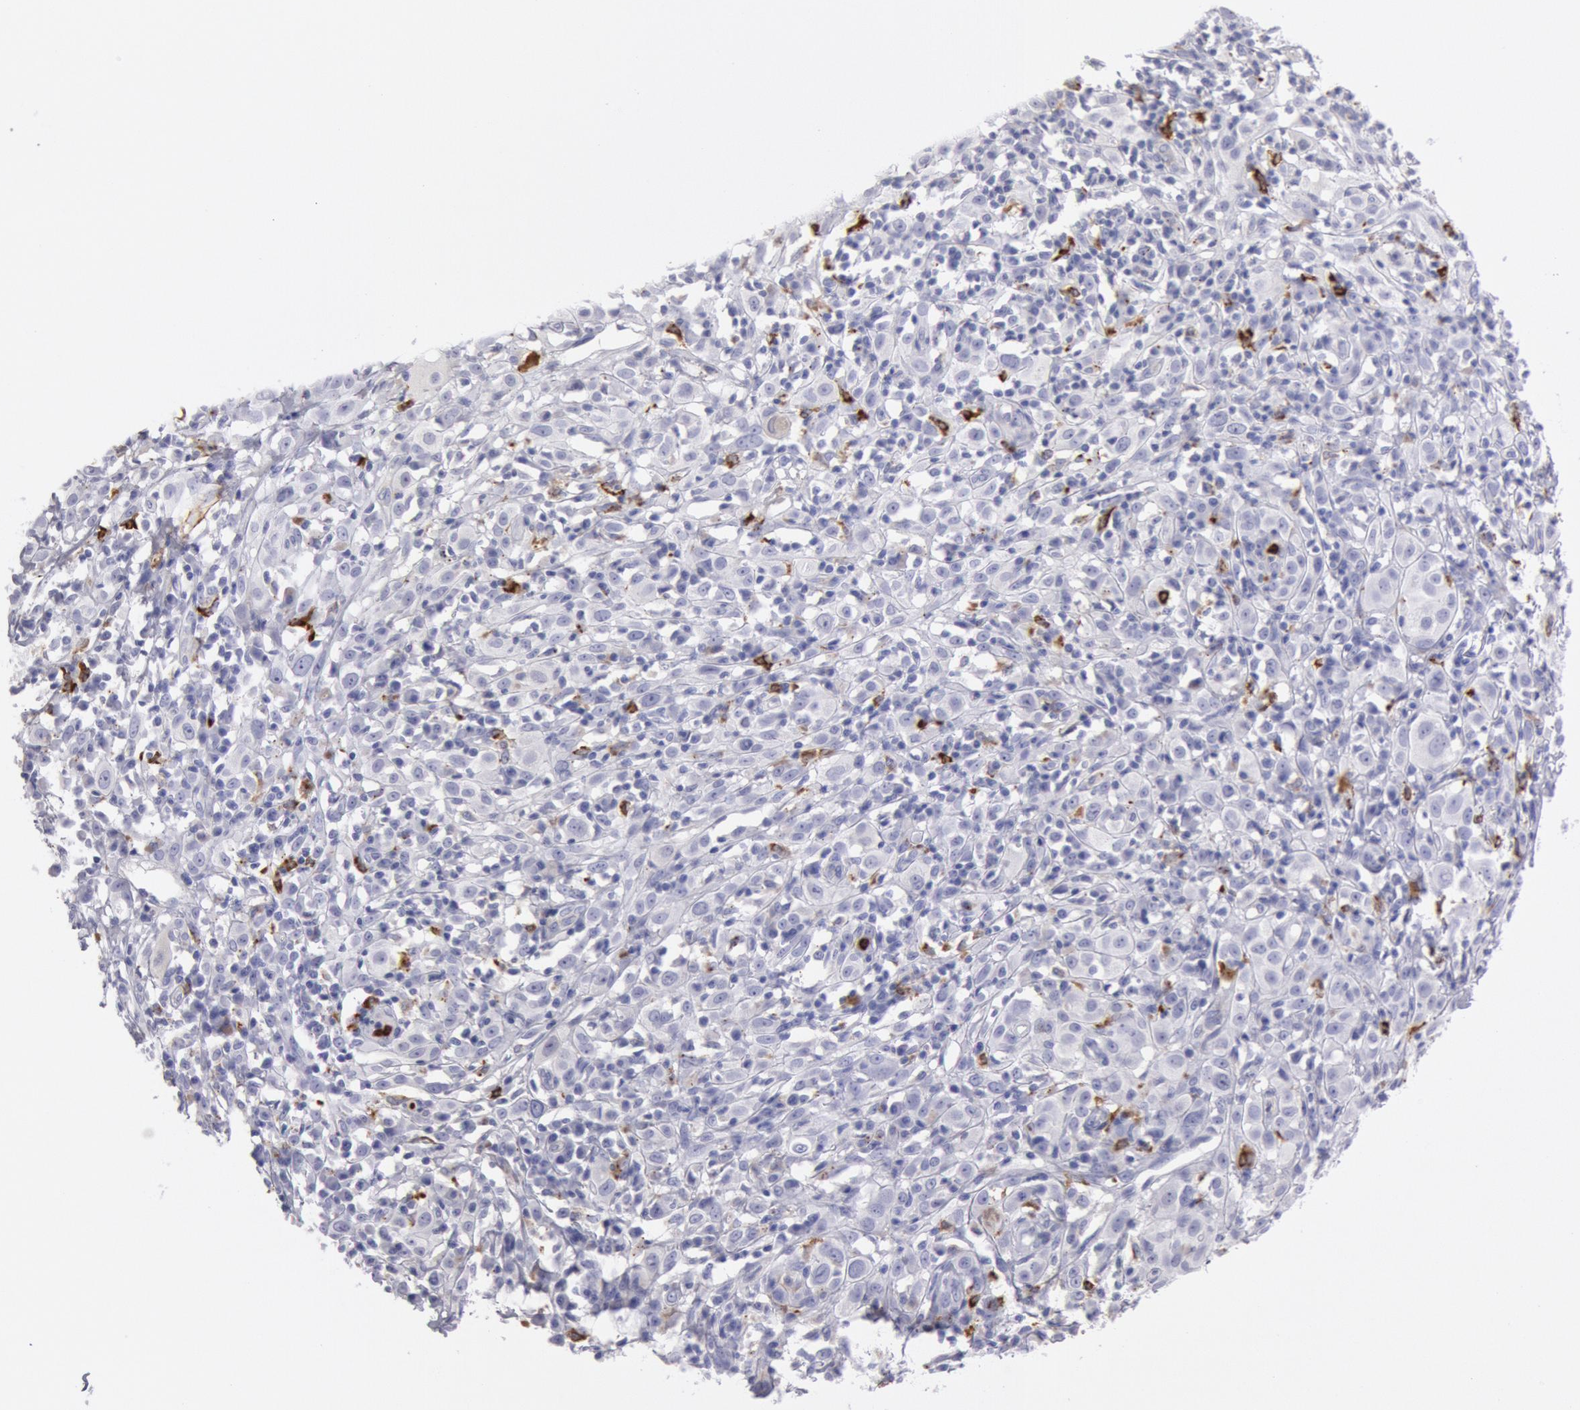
{"staining": {"intensity": "negative", "quantity": "none", "location": "none"}, "tissue": "melanoma", "cell_type": "Tumor cells", "image_type": "cancer", "snomed": [{"axis": "morphology", "description": "Malignant melanoma, NOS"}, {"axis": "topography", "description": "Skin"}], "caption": "This is an immunohistochemistry image of malignant melanoma. There is no expression in tumor cells.", "gene": "FCN1", "patient": {"sex": "female", "age": 52}}